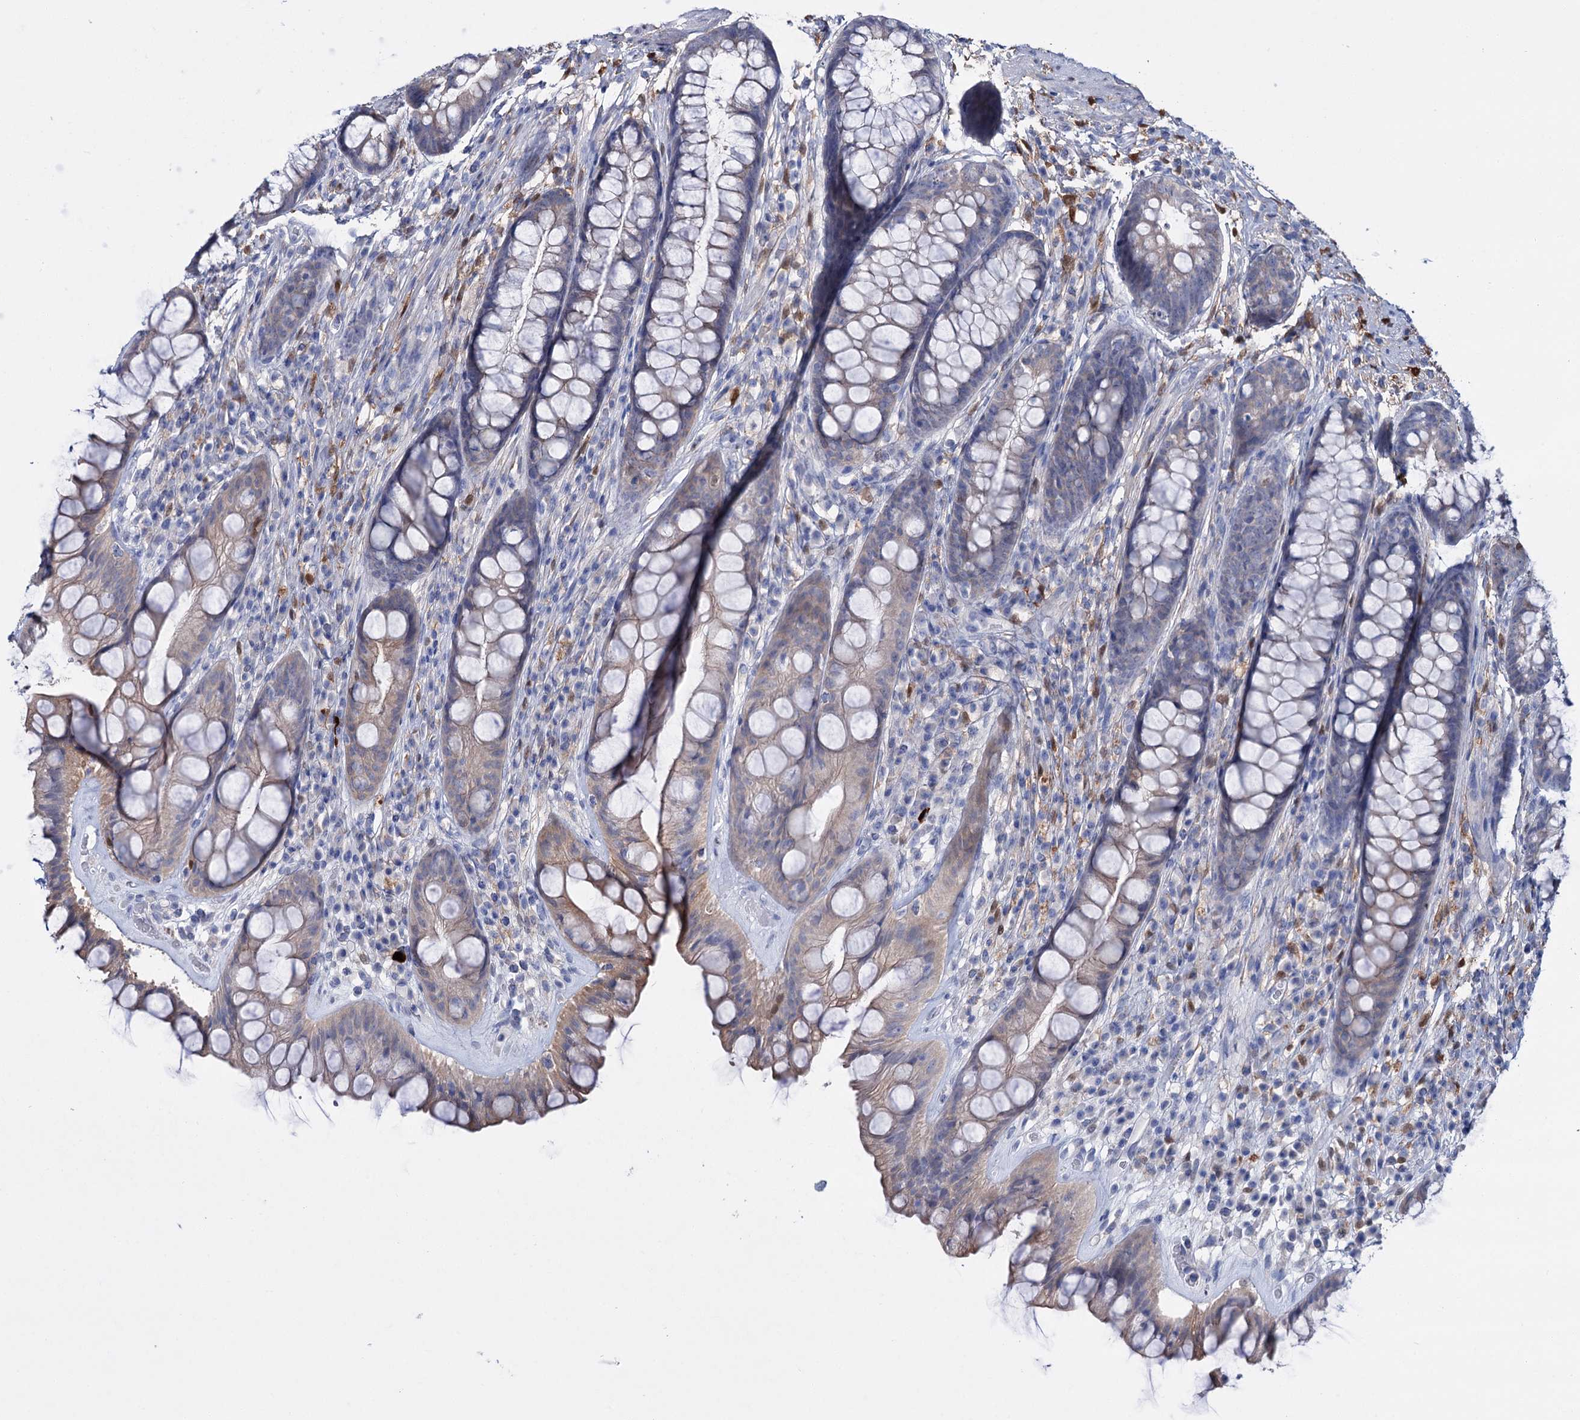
{"staining": {"intensity": "moderate", "quantity": "<25%", "location": "cytoplasmic/membranous"}, "tissue": "rectum", "cell_type": "Glandular cells", "image_type": "normal", "snomed": [{"axis": "morphology", "description": "Normal tissue, NOS"}, {"axis": "topography", "description": "Rectum"}], "caption": "This photomicrograph shows immunohistochemistry (IHC) staining of benign human rectum, with low moderate cytoplasmic/membranous staining in approximately <25% of glandular cells.", "gene": "LYZL4", "patient": {"sex": "male", "age": 74}}